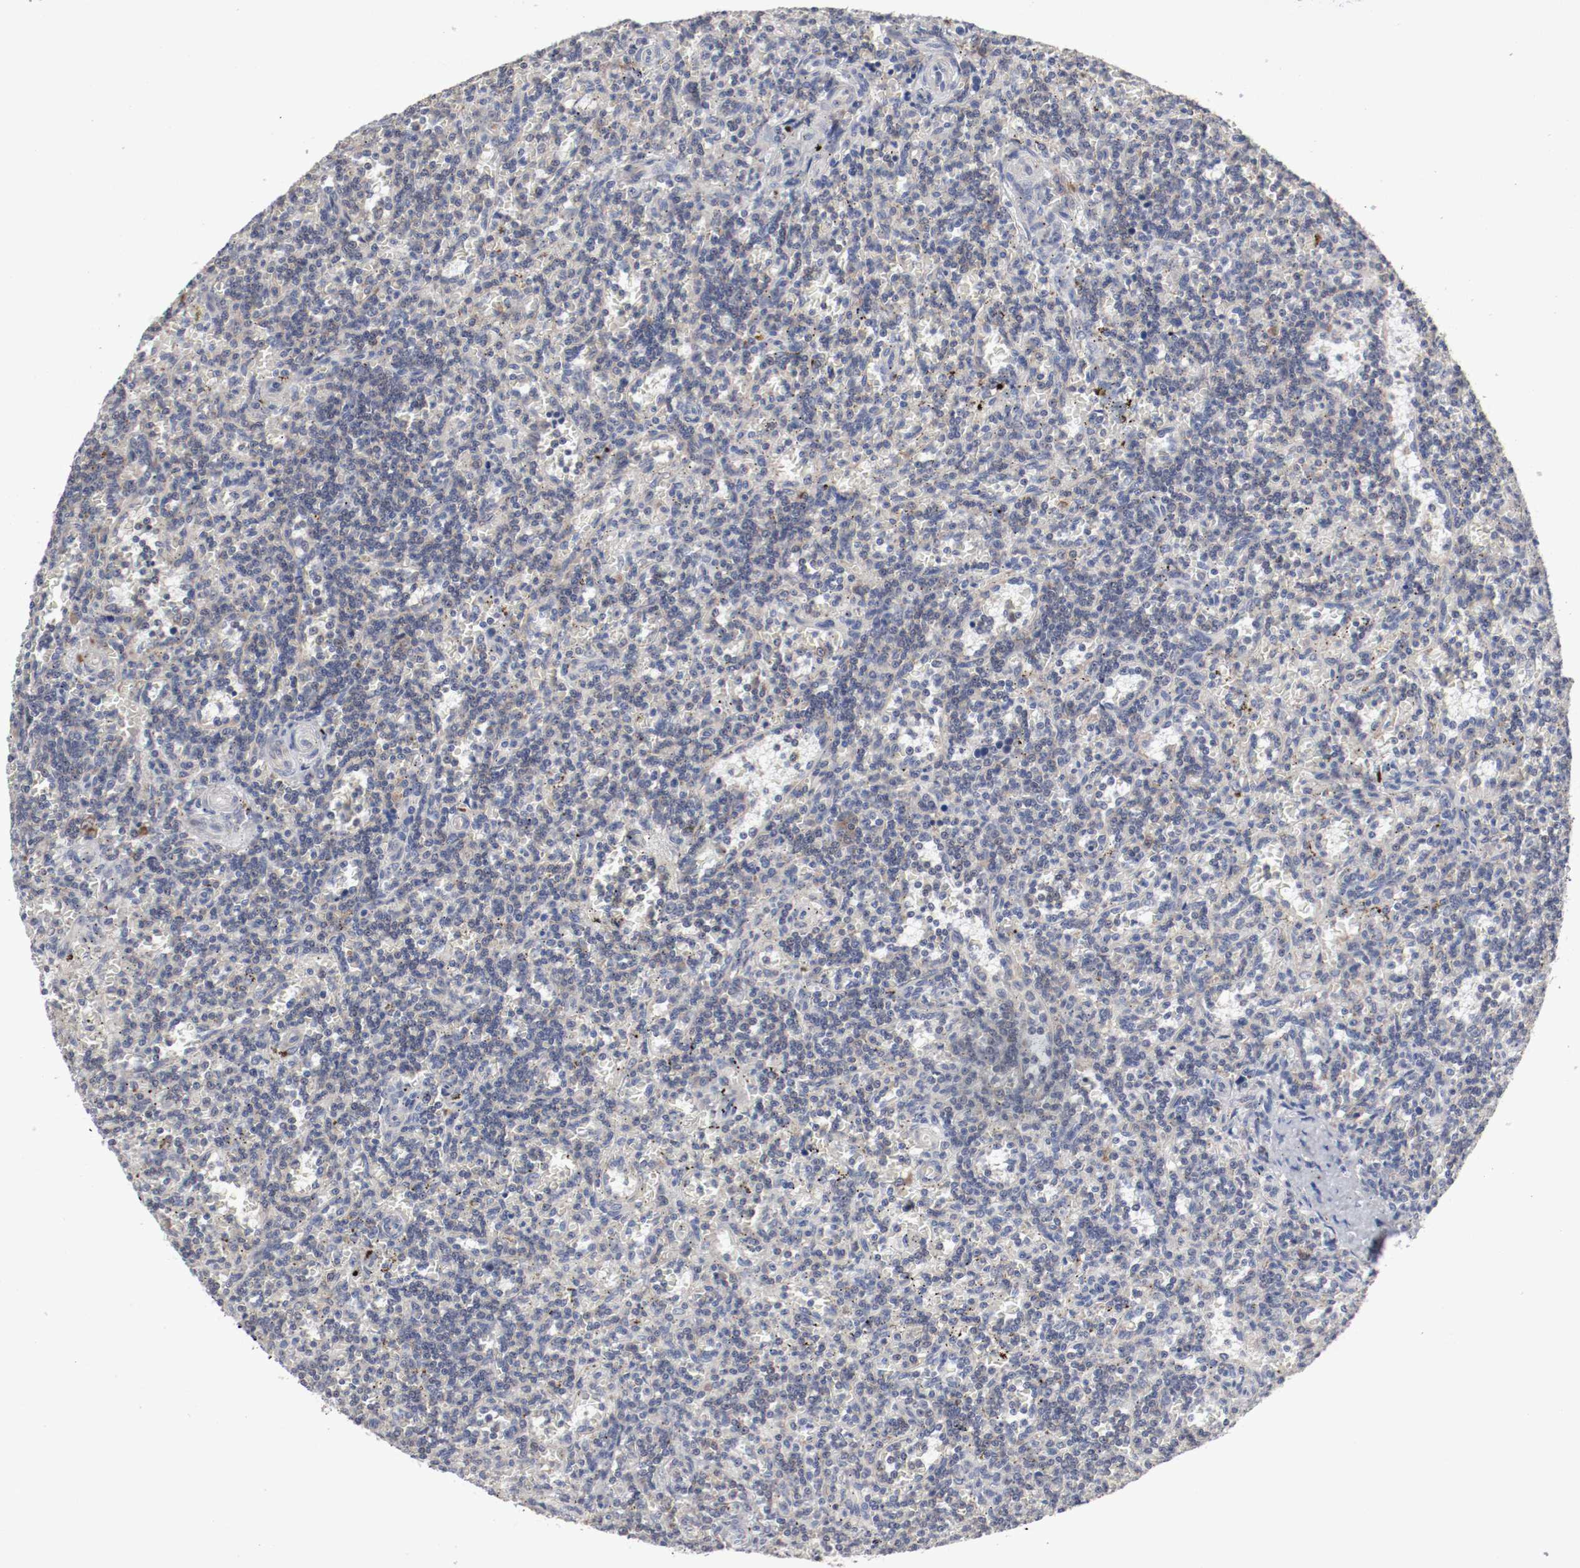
{"staining": {"intensity": "weak", "quantity": "25%-75%", "location": "cytoplasmic/membranous"}, "tissue": "lymphoma", "cell_type": "Tumor cells", "image_type": "cancer", "snomed": [{"axis": "morphology", "description": "Malignant lymphoma, non-Hodgkin's type, Low grade"}, {"axis": "topography", "description": "Spleen"}], "caption": "The histopathology image demonstrates staining of lymphoma, revealing weak cytoplasmic/membranous protein staining (brown color) within tumor cells.", "gene": "FKBP3", "patient": {"sex": "male", "age": 73}}